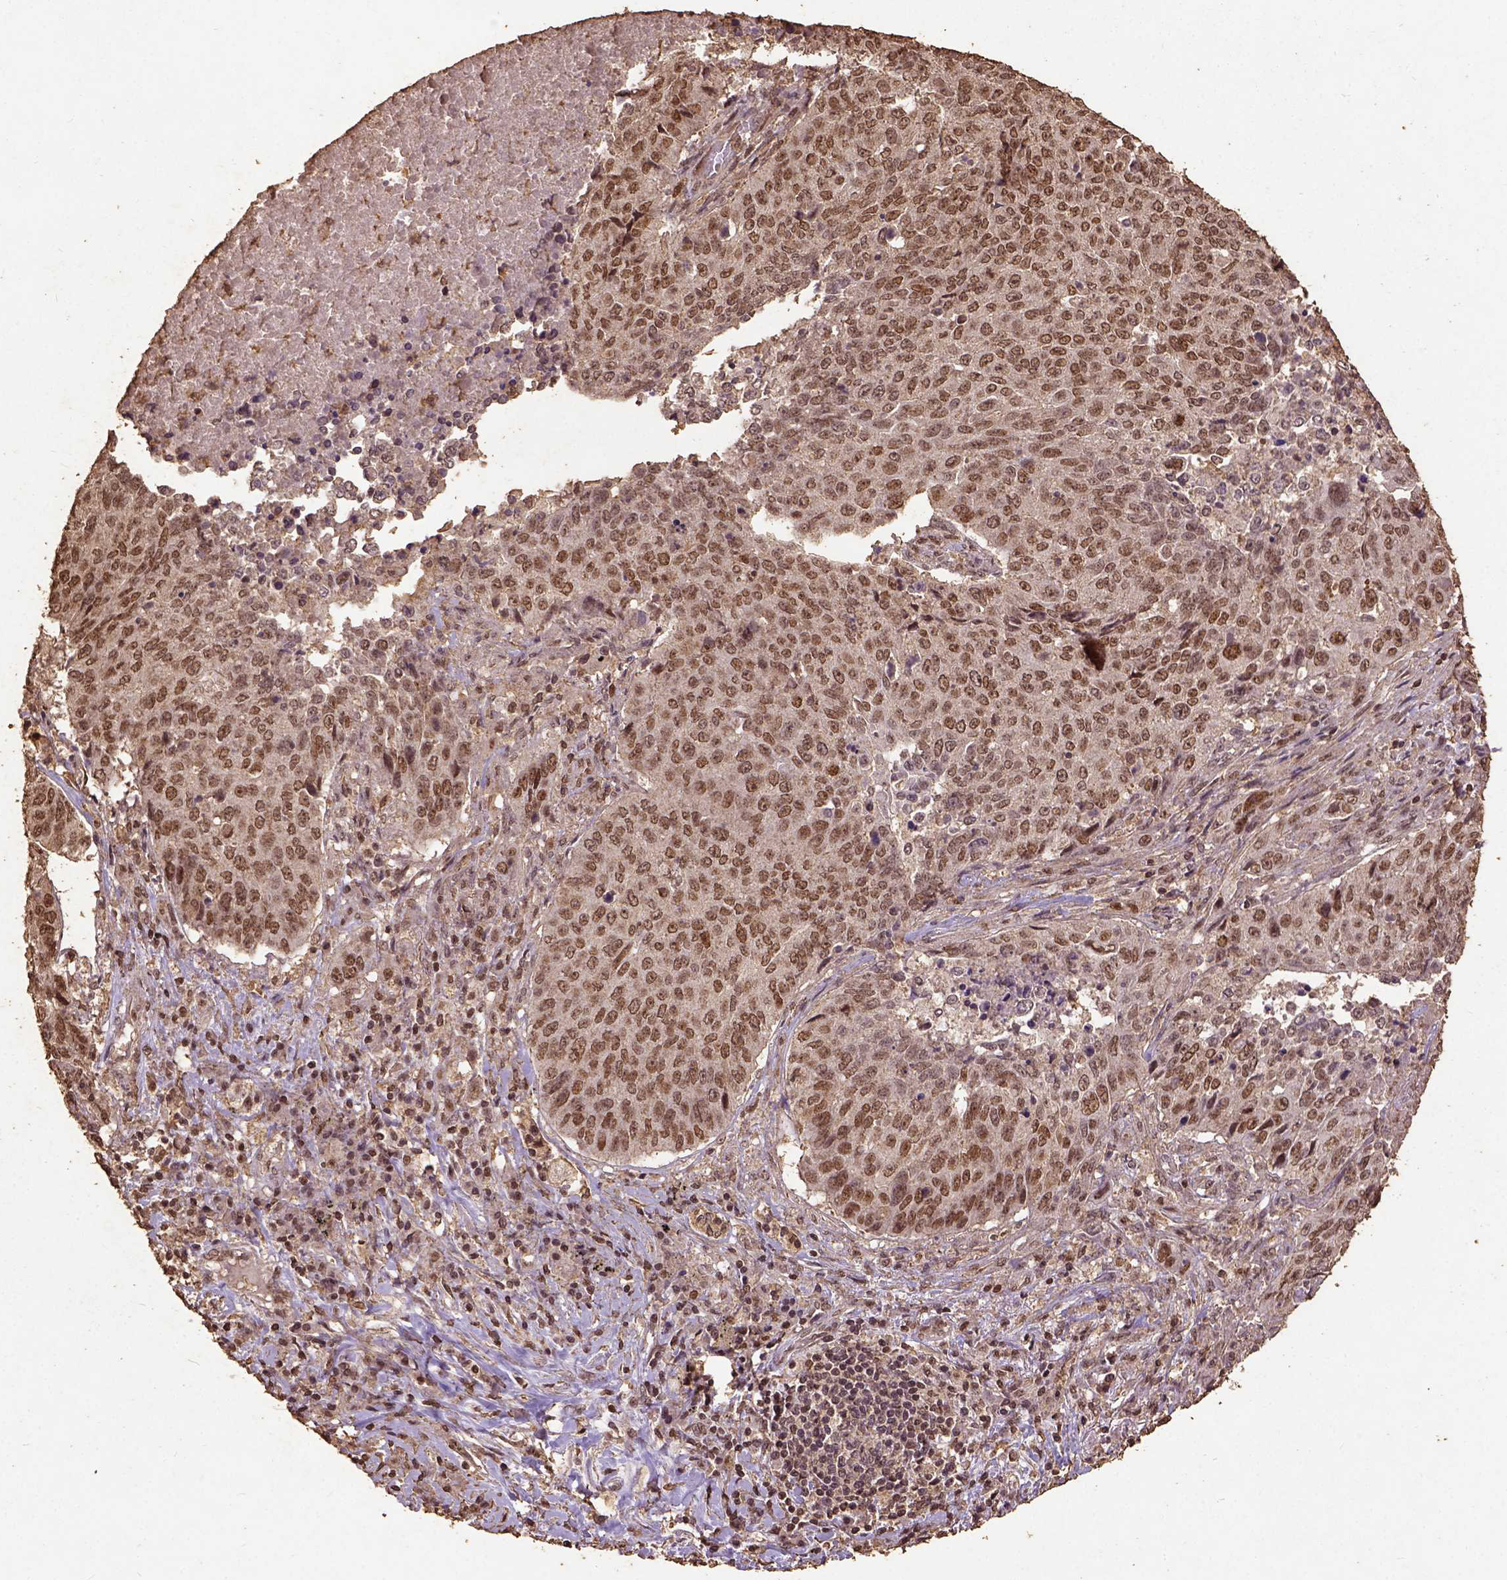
{"staining": {"intensity": "moderate", "quantity": ">75%", "location": "nuclear"}, "tissue": "lung cancer", "cell_type": "Tumor cells", "image_type": "cancer", "snomed": [{"axis": "morphology", "description": "Normal tissue, NOS"}, {"axis": "morphology", "description": "Squamous cell carcinoma, NOS"}, {"axis": "topography", "description": "Bronchus"}, {"axis": "topography", "description": "Lung"}], "caption": "This micrograph demonstrates immunohistochemistry staining of human lung cancer, with medium moderate nuclear staining in approximately >75% of tumor cells.", "gene": "NACC1", "patient": {"sex": "male", "age": 64}}